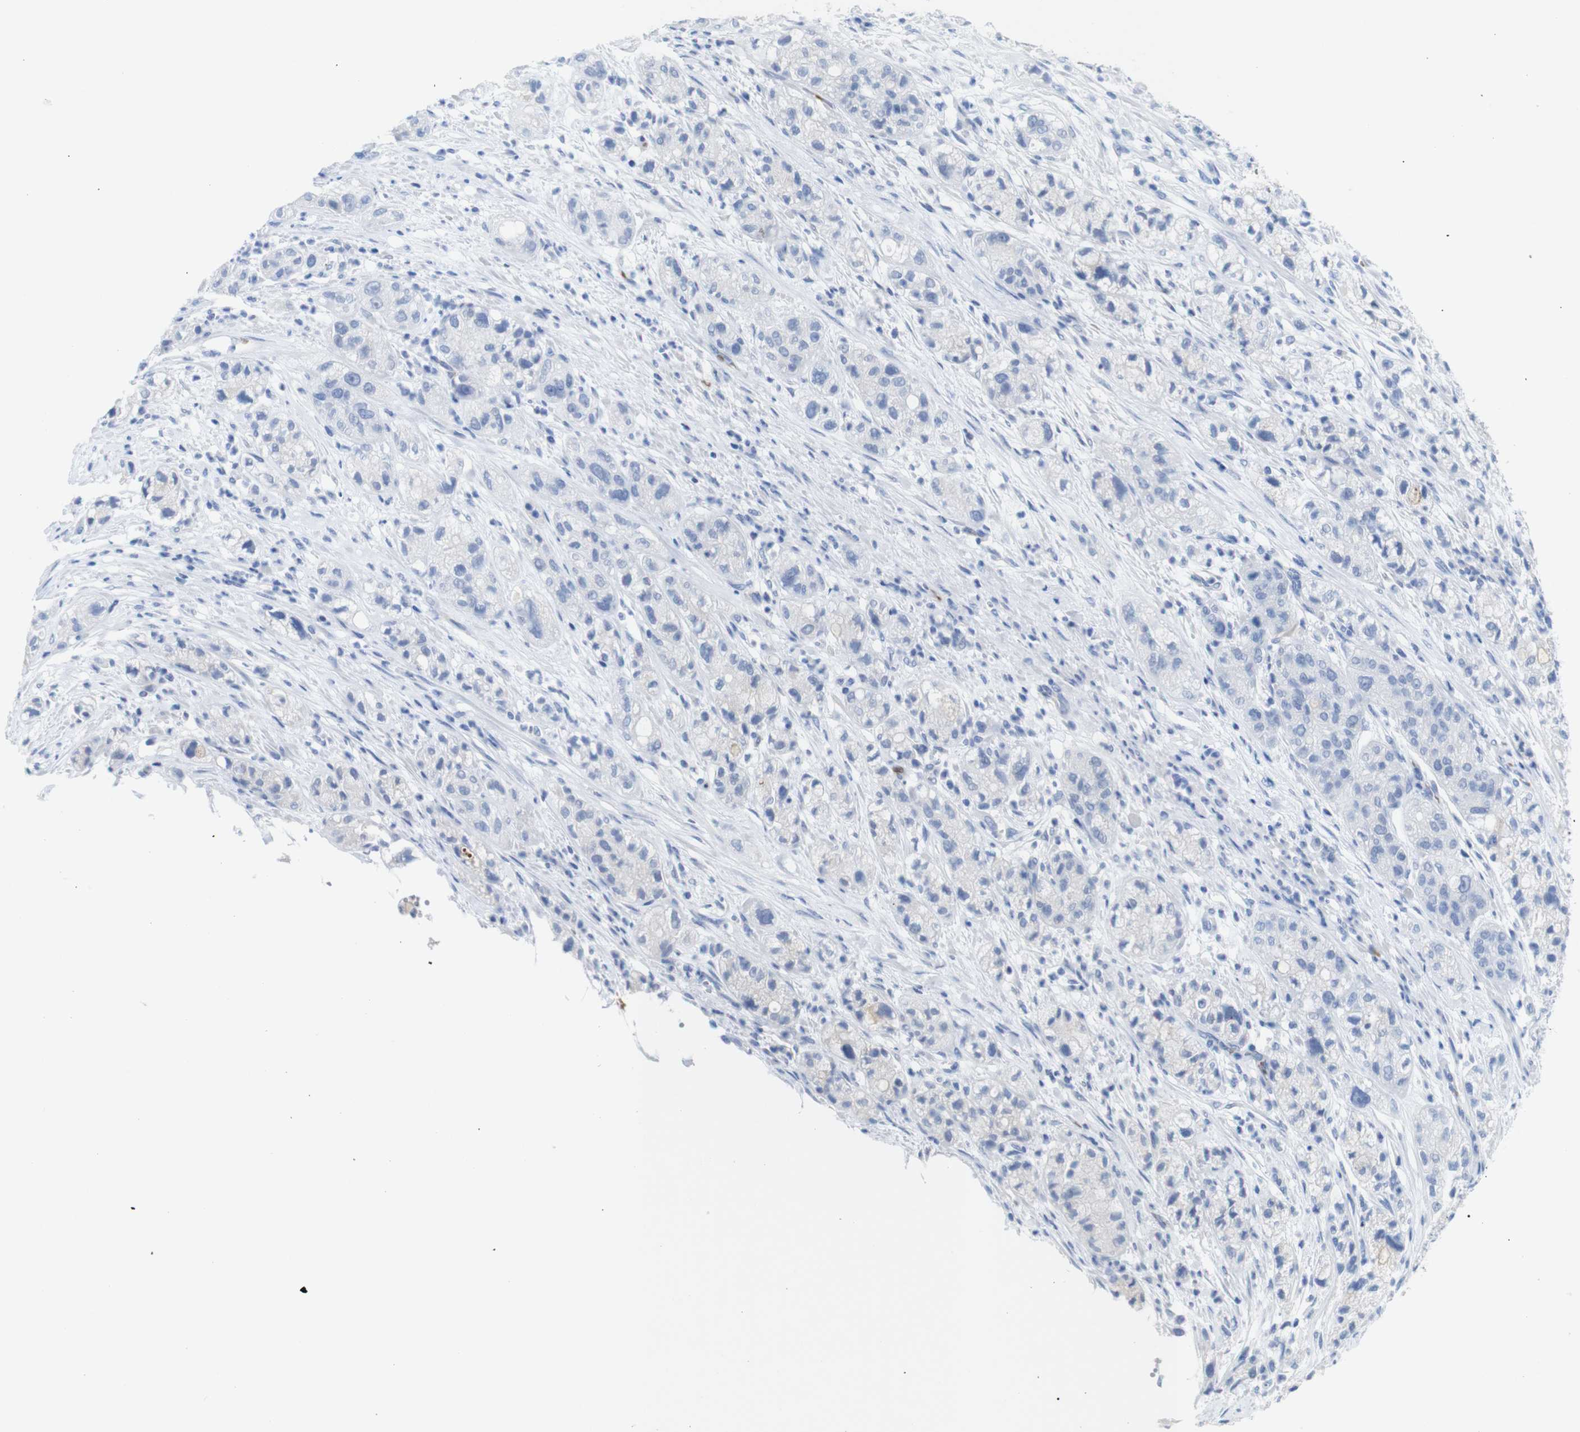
{"staining": {"intensity": "negative", "quantity": "none", "location": "none"}, "tissue": "pancreatic cancer", "cell_type": "Tumor cells", "image_type": "cancer", "snomed": [{"axis": "morphology", "description": "Adenocarcinoma, NOS"}, {"axis": "topography", "description": "Pancreas"}], "caption": "An immunohistochemistry image of adenocarcinoma (pancreatic) is shown. There is no staining in tumor cells of adenocarcinoma (pancreatic).", "gene": "ERVMER34-1", "patient": {"sex": "female", "age": 78}}